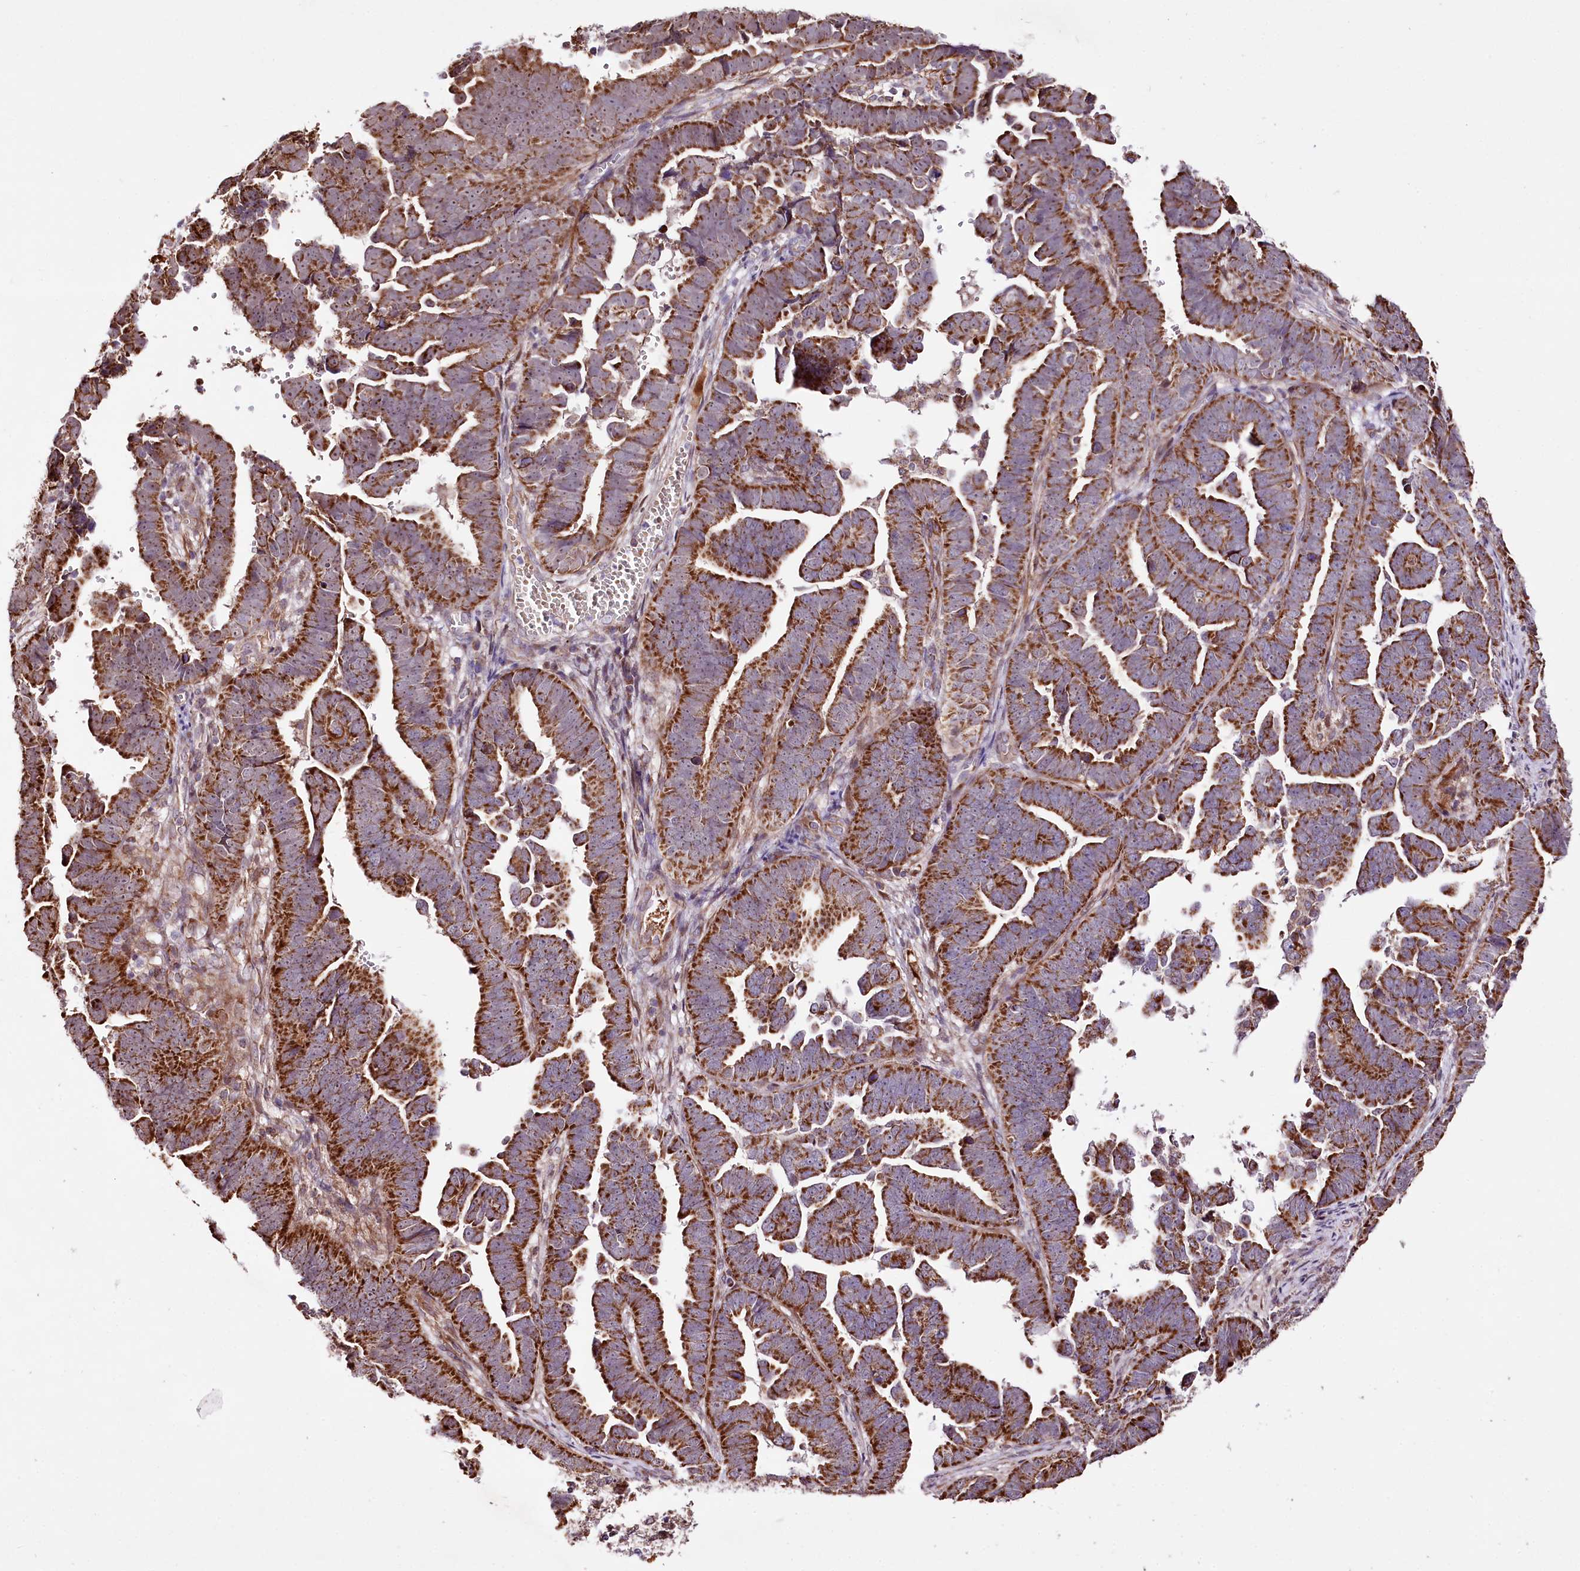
{"staining": {"intensity": "strong", "quantity": ">75%", "location": "cytoplasmic/membranous"}, "tissue": "endometrial cancer", "cell_type": "Tumor cells", "image_type": "cancer", "snomed": [{"axis": "morphology", "description": "Adenocarcinoma, NOS"}, {"axis": "topography", "description": "Endometrium"}], "caption": "This image reveals immunohistochemistry (IHC) staining of human endometrial adenocarcinoma, with high strong cytoplasmic/membranous expression in approximately >75% of tumor cells.", "gene": "ST7", "patient": {"sex": "female", "age": 75}}